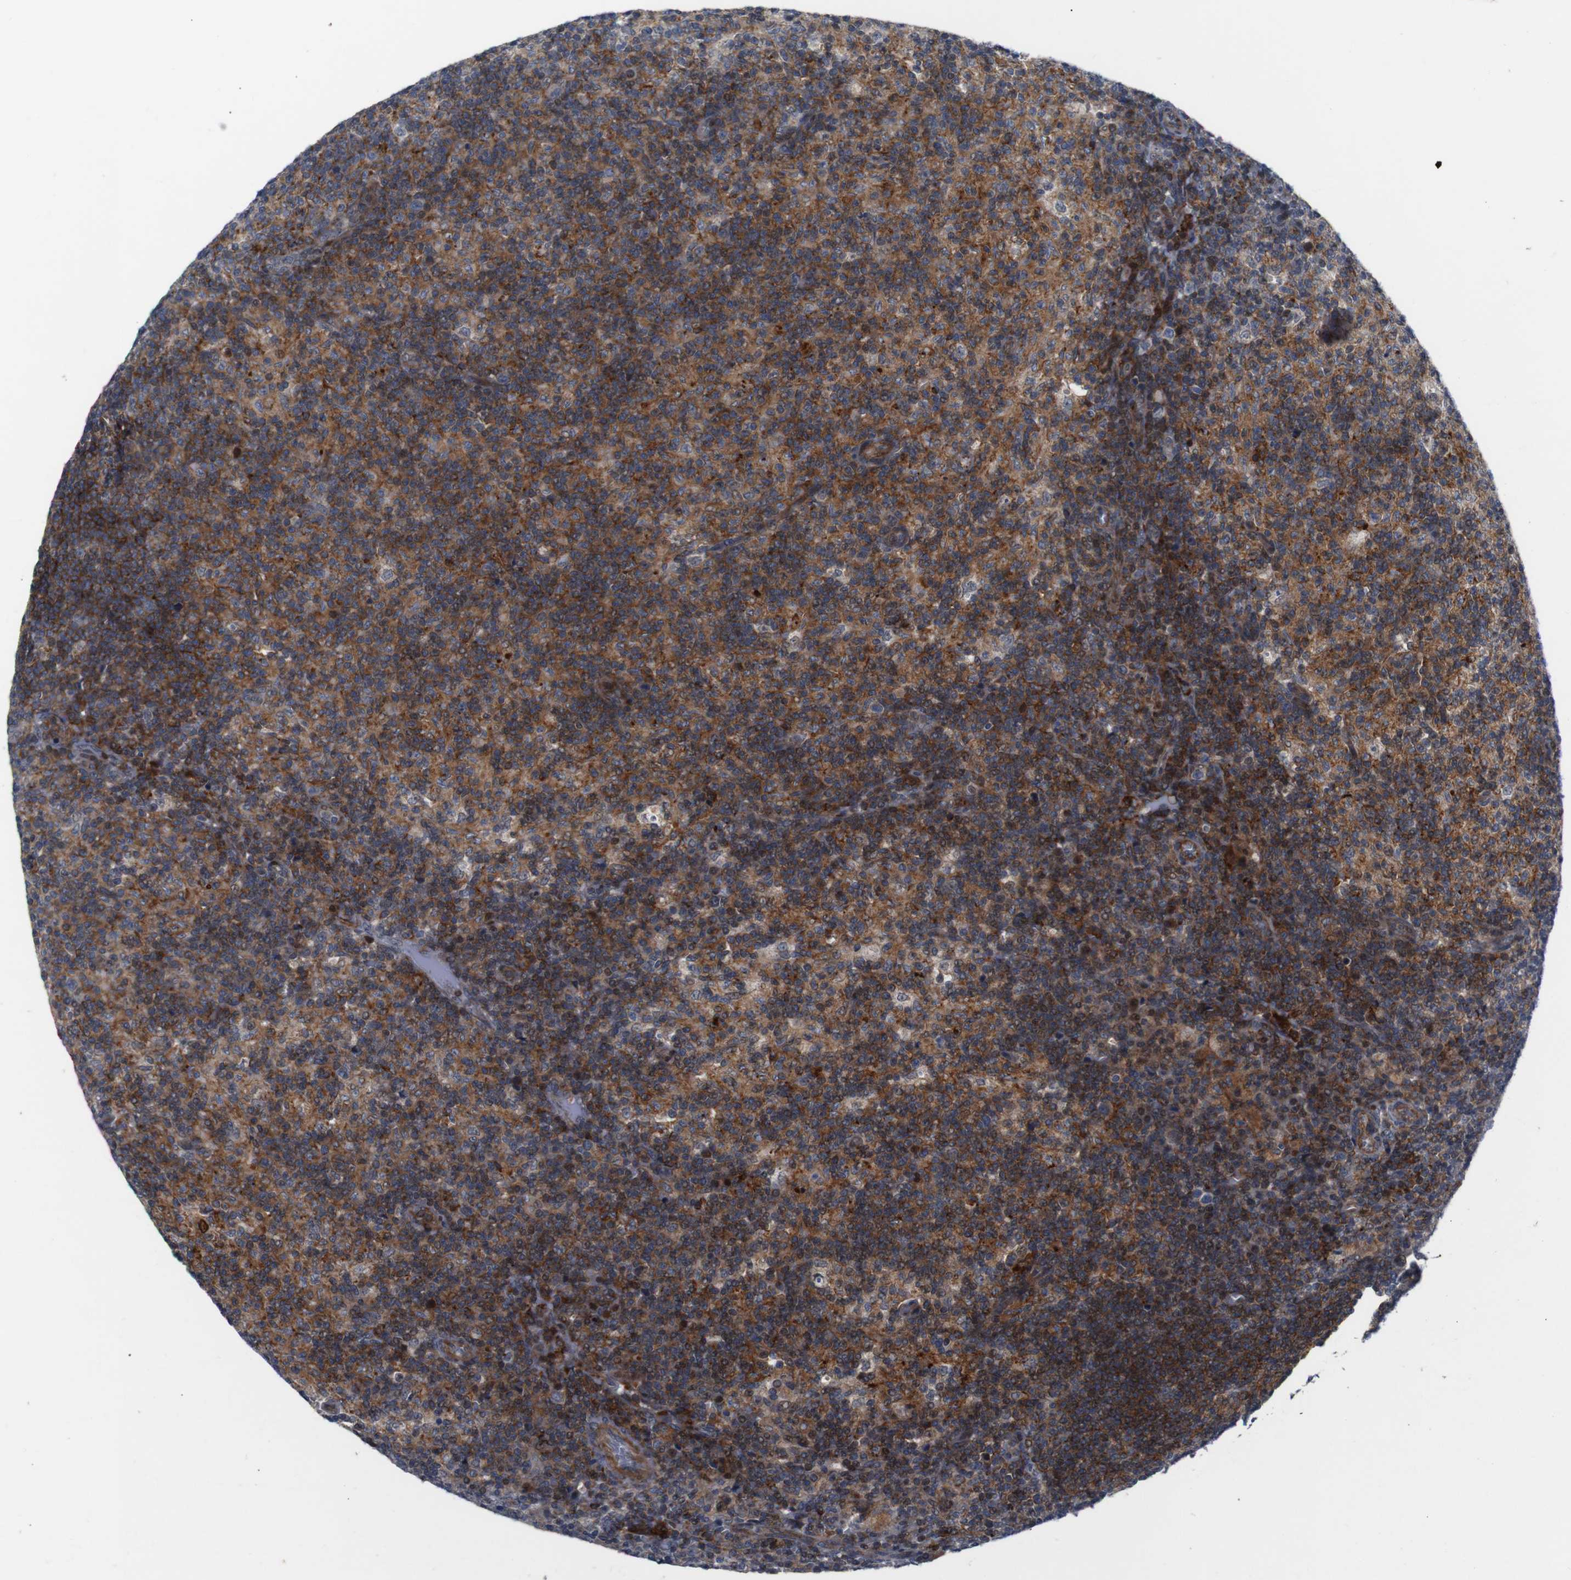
{"staining": {"intensity": "strong", "quantity": "25%-75%", "location": "cytoplasmic/membranous,nuclear"}, "tissue": "lymph node", "cell_type": "Germinal center cells", "image_type": "normal", "snomed": [{"axis": "morphology", "description": "Normal tissue, NOS"}, {"axis": "morphology", "description": "Inflammation, NOS"}, {"axis": "topography", "description": "Lymph node"}], "caption": "DAB immunohistochemical staining of unremarkable human lymph node demonstrates strong cytoplasmic/membranous,nuclear protein positivity in approximately 25%-75% of germinal center cells.", "gene": "ATP7B", "patient": {"sex": "male", "age": 55}}